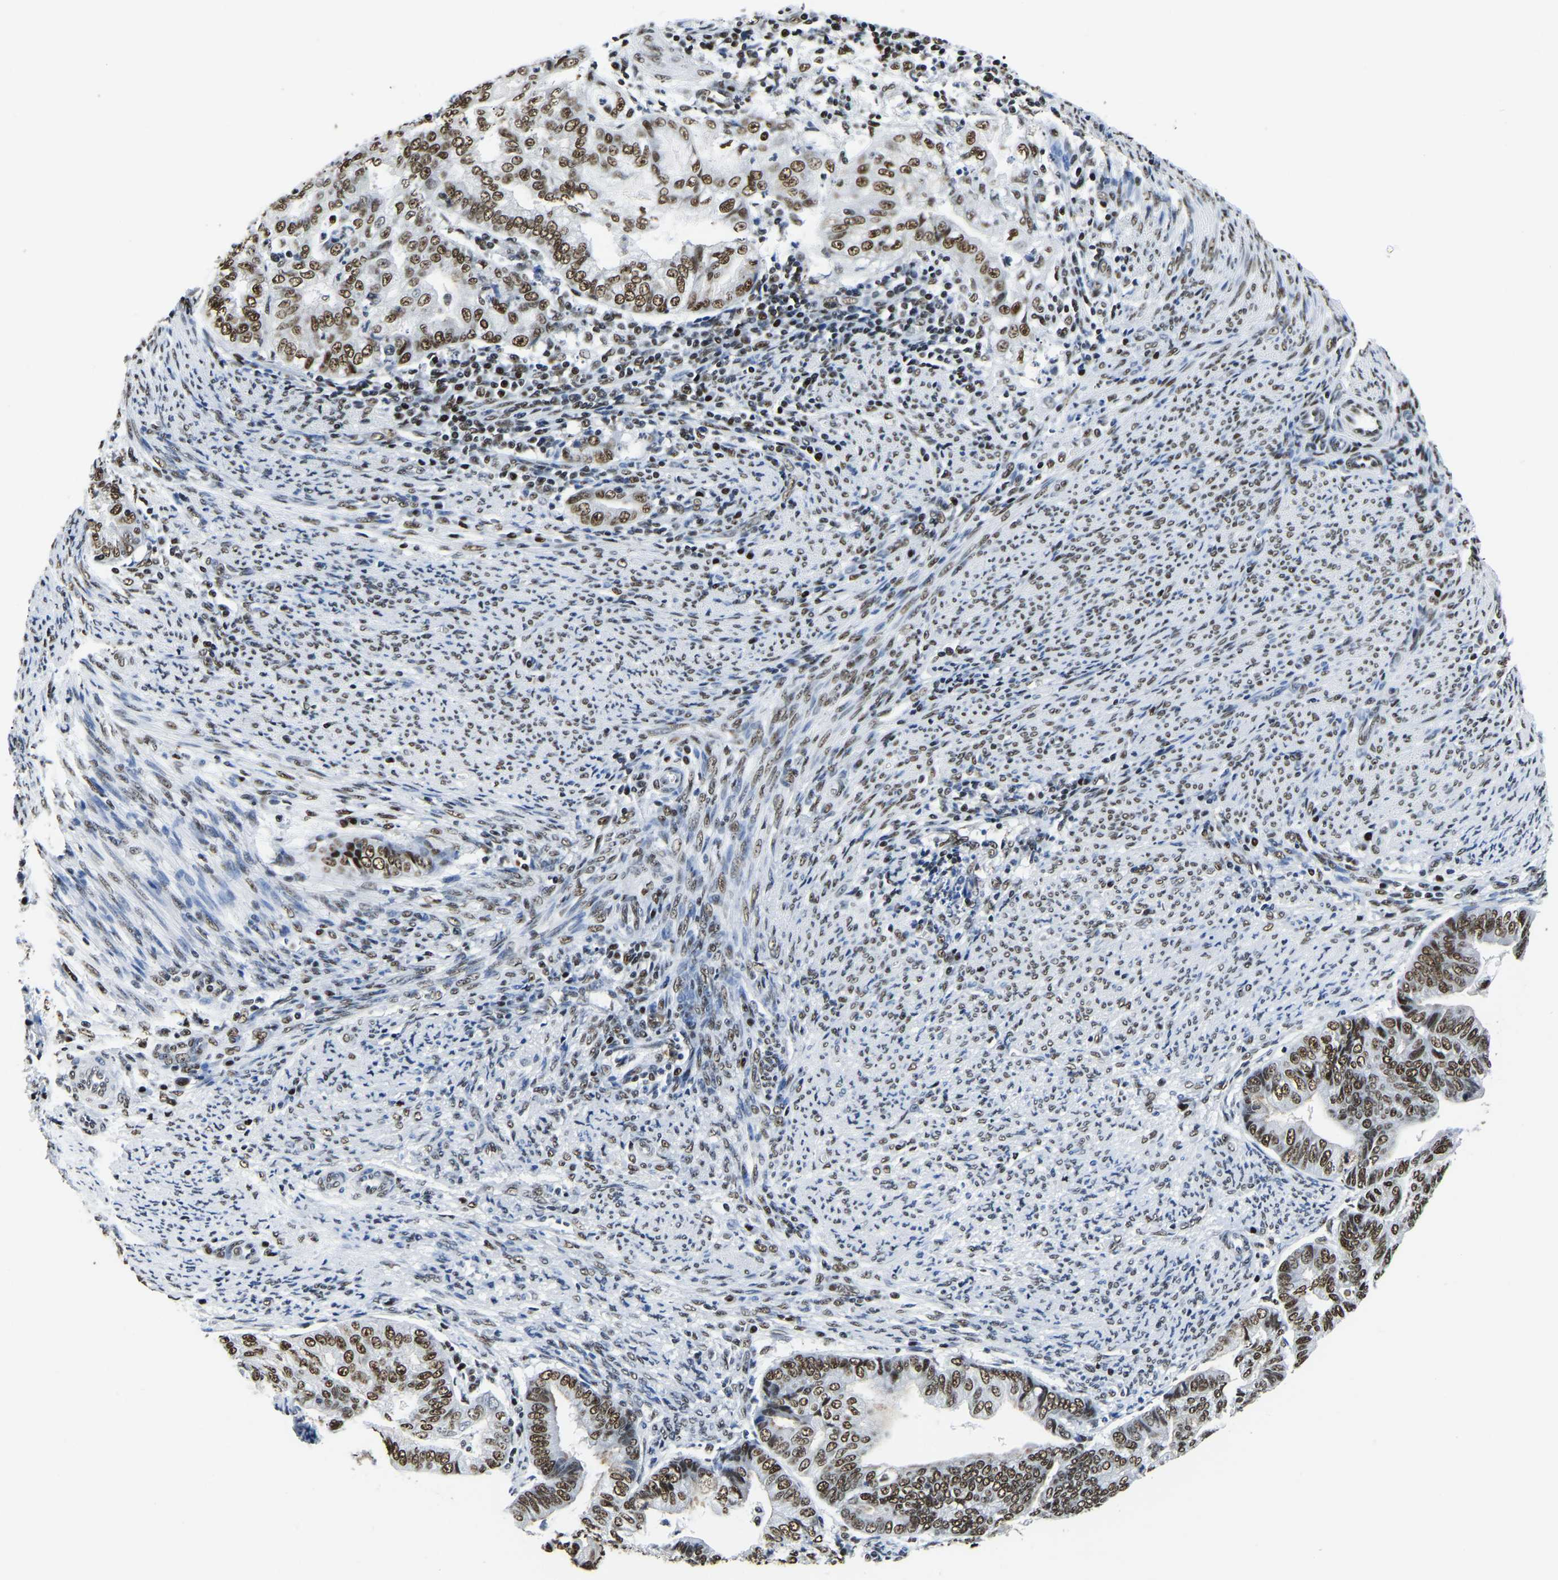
{"staining": {"intensity": "strong", "quantity": ">75%", "location": "nuclear"}, "tissue": "endometrial cancer", "cell_type": "Tumor cells", "image_type": "cancer", "snomed": [{"axis": "morphology", "description": "Adenocarcinoma, NOS"}, {"axis": "topography", "description": "Endometrium"}], "caption": "Immunohistochemical staining of endometrial cancer exhibits high levels of strong nuclear expression in about >75% of tumor cells. The protein is stained brown, and the nuclei are stained in blue (DAB IHC with brightfield microscopy, high magnification).", "gene": "UBA1", "patient": {"sex": "female", "age": 79}}